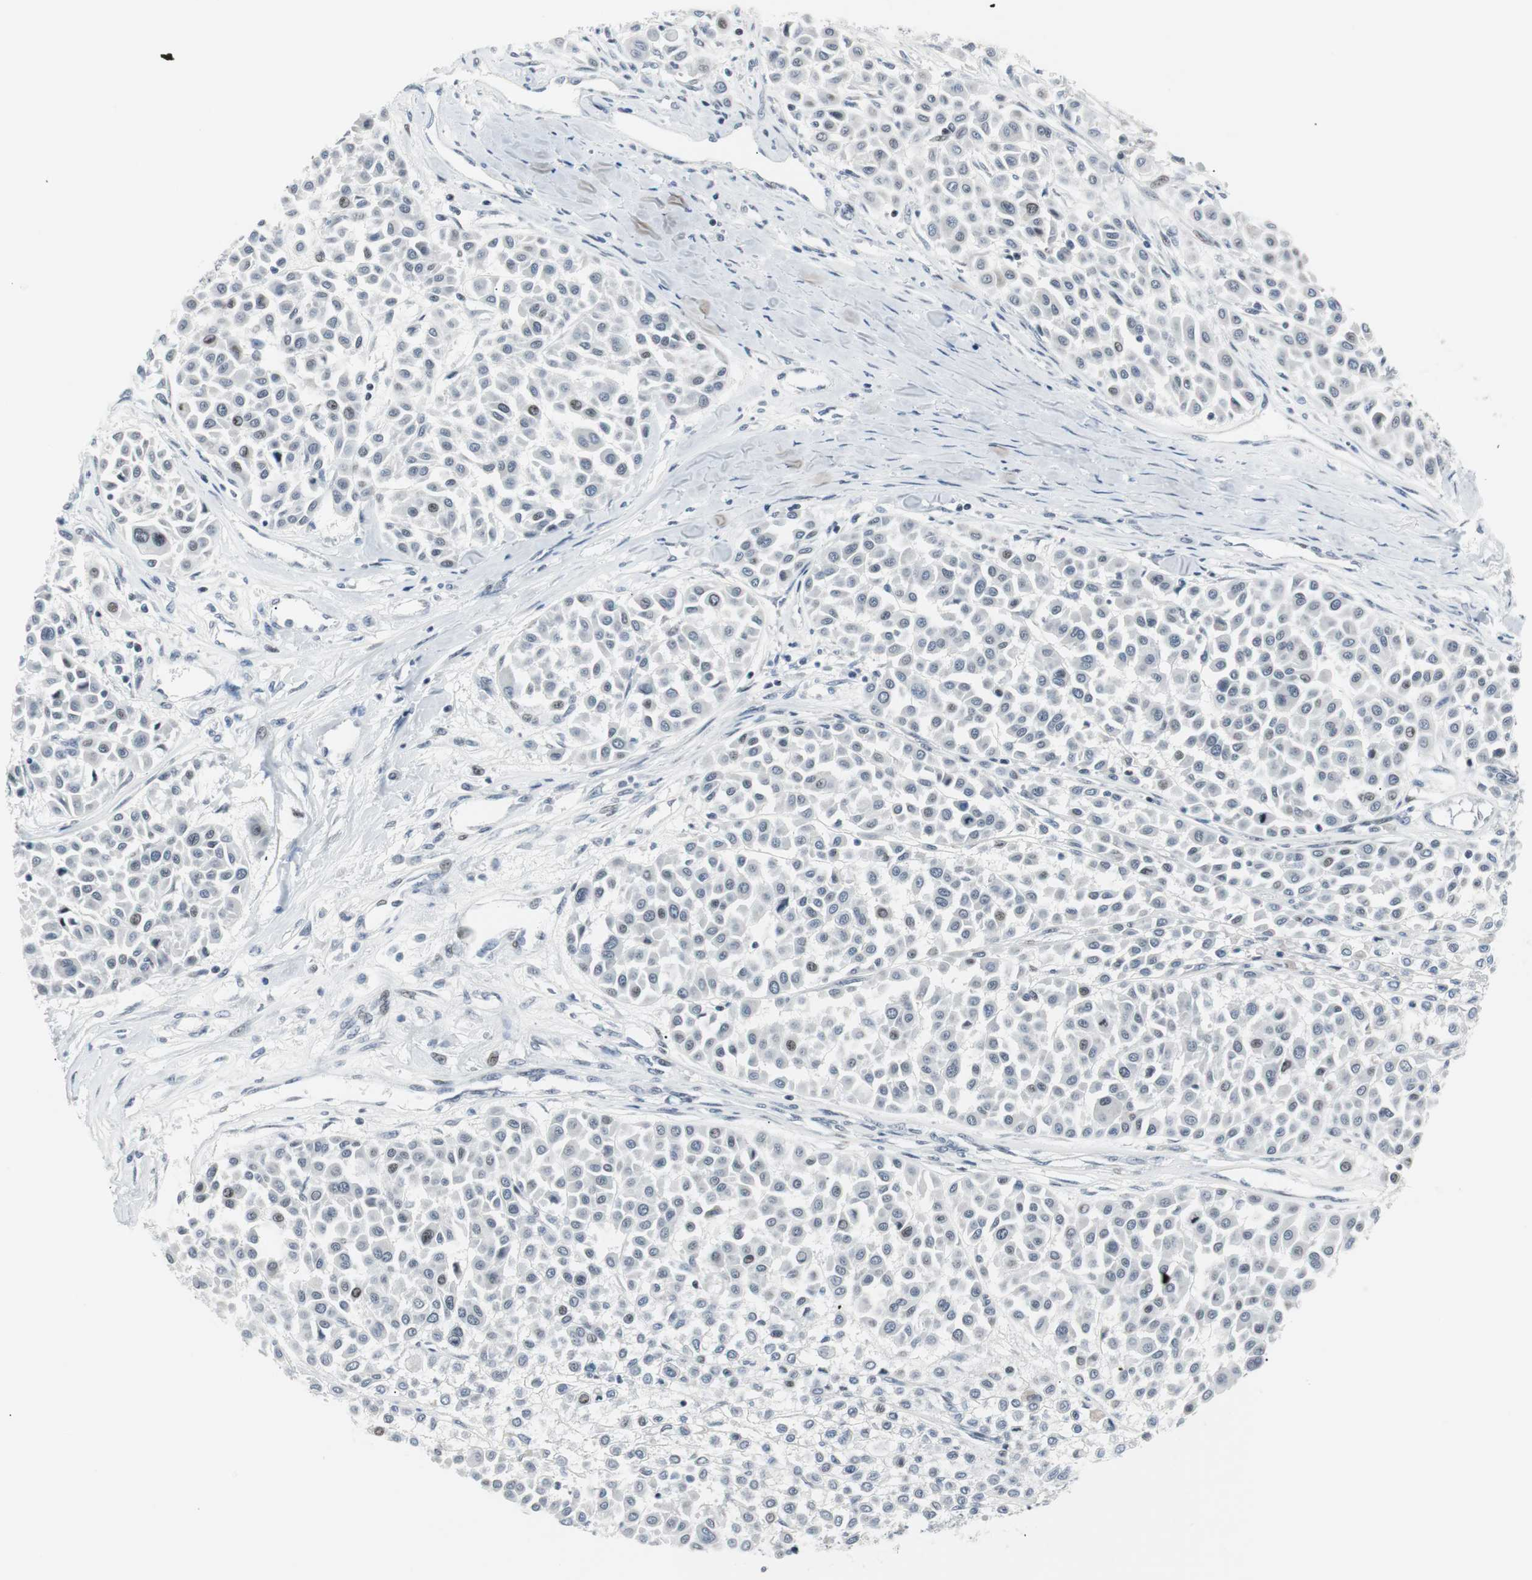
{"staining": {"intensity": "weak", "quantity": "<25%", "location": "nuclear"}, "tissue": "melanoma", "cell_type": "Tumor cells", "image_type": "cancer", "snomed": [{"axis": "morphology", "description": "Malignant melanoma, Metastatic site"}, {"axis": "topography", "description": "Soft tissue"}], "caption": "DAB (3,3'-diaminobenzidine) immunohistochemical staining of malignant melanoma (metastatic site) reveals no significant expression in tumor cells.", "gene": "MTA1", "patient": {"sex": "male", "age": 41}}